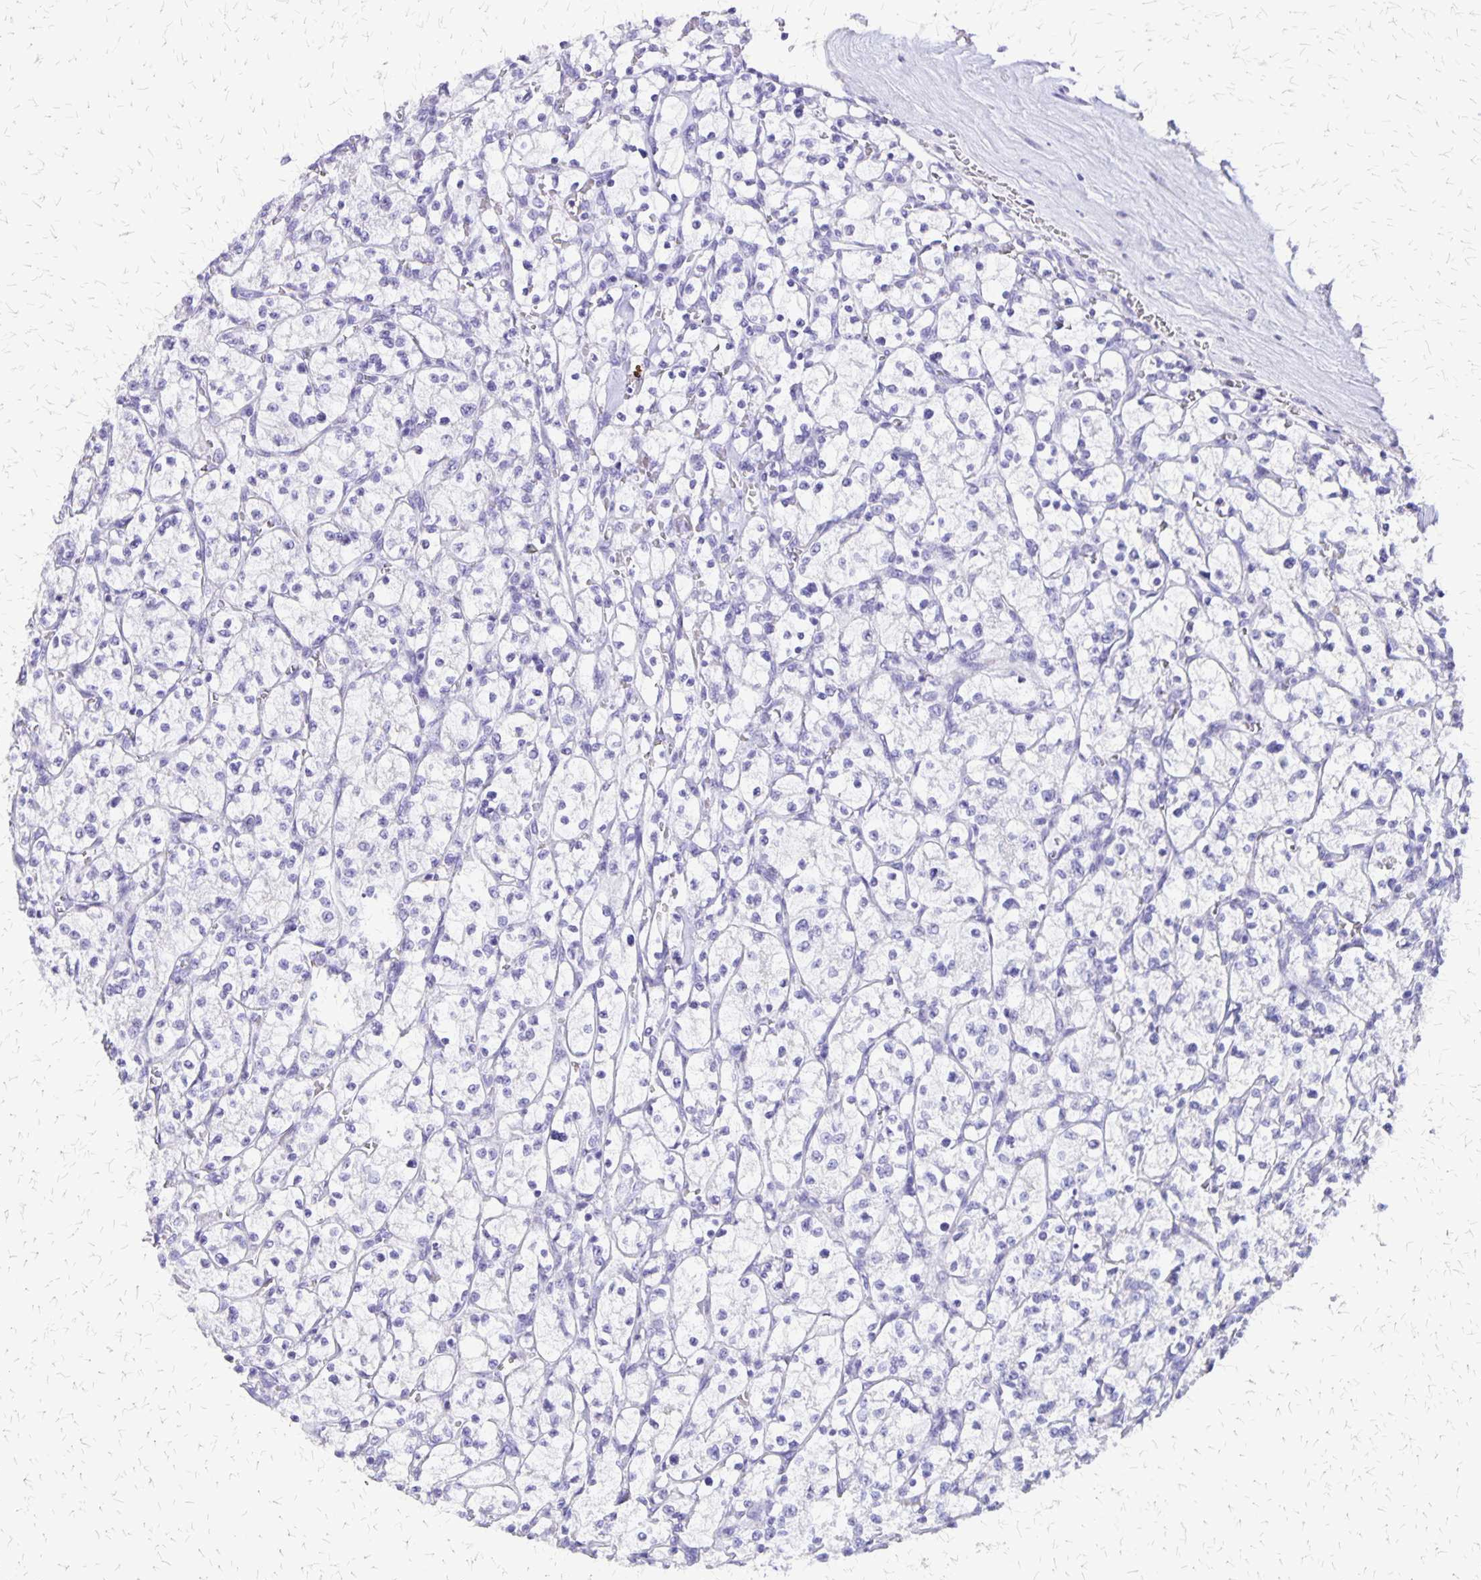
{"staining": {"intensity": "negative", "quantity": "none", "location": "none"}, "tissue": "renal cancer", "cell_type": "Tumor cells", "image_type": "cancer", "snomed": [{"axis": "morphology", "description": "Adenocarcinoma, NOS"}, {"axis": "topography", "description": "Kidney"}], "caption": "This is an IHC histopathology image of renal cancer. There is no positivity in tumor cells.", "gene": "SLC13A2", "patient": {"sex": "female", "age": 64}}